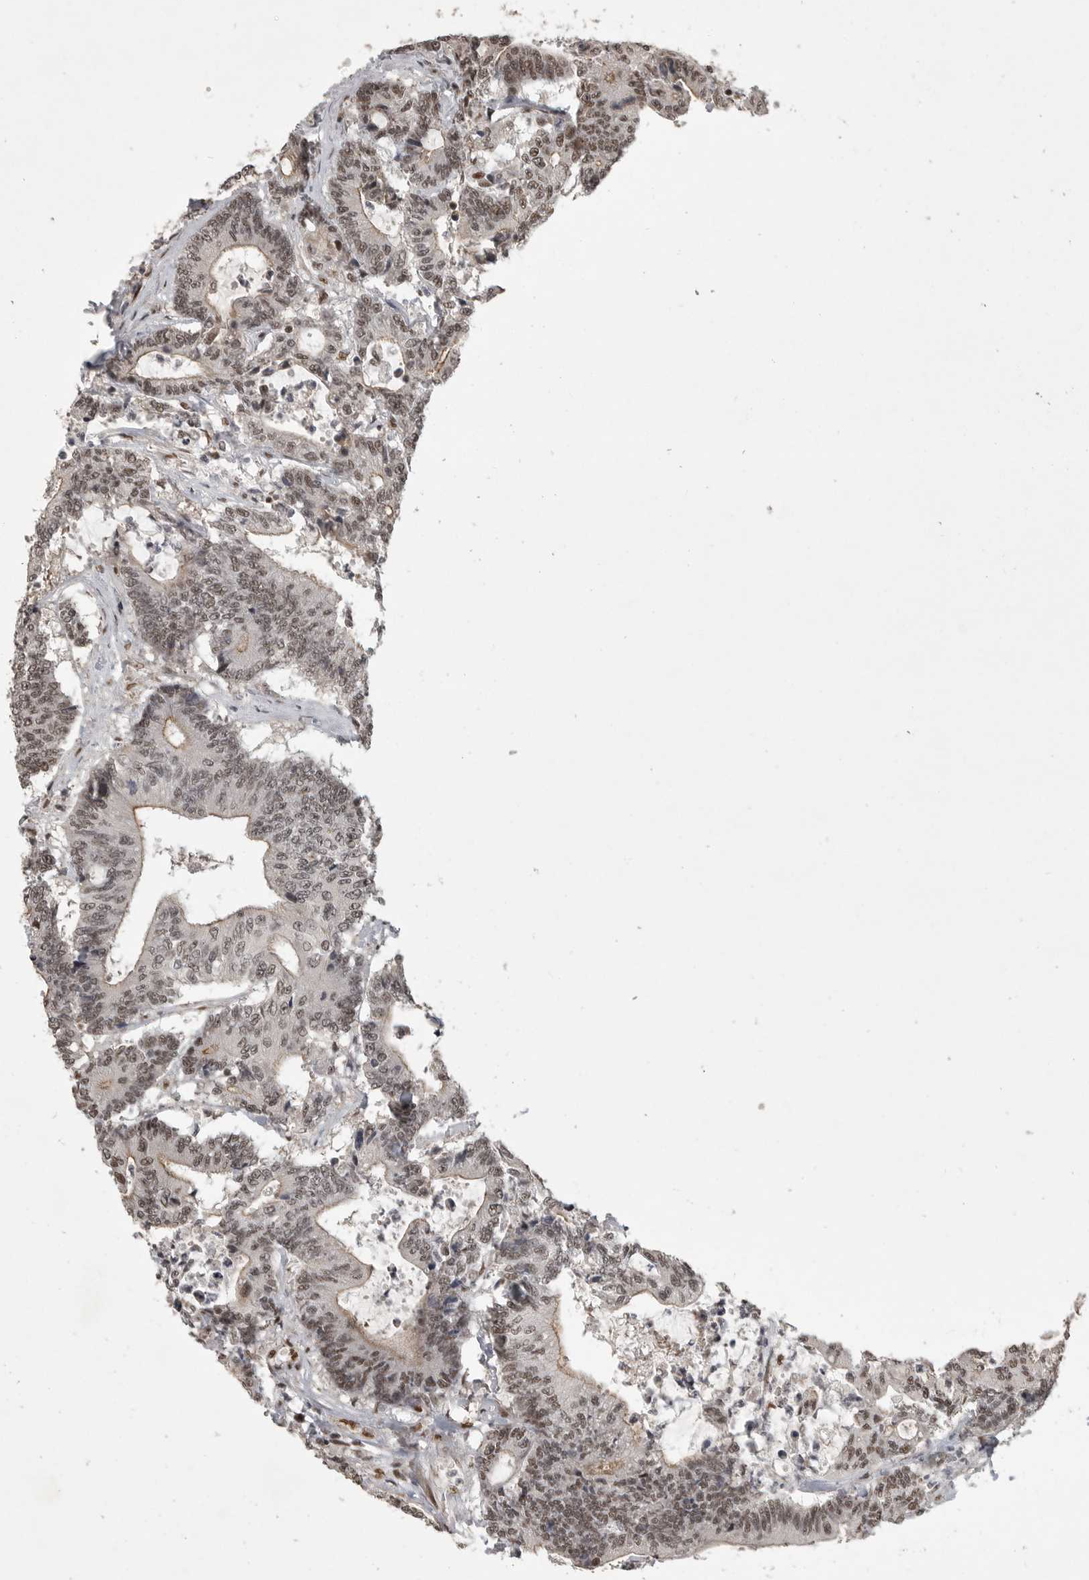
{"staining": {"intensity": "moderate", "quantity": ">75%", "location": "nuclear"}, "tissue": "colorectal cancer", "cell_type": "Tumor cells", "image_type": "cancer", "snomed": [{"axis": "morphology", "description": "Adenocarcinoma, NOS"}, {"axis": "topography", "description": "Colon"}], "caption": "Colorectal cancer (adenocarcinoma) stained with a brown dye exhibits moderate nuclear positive expression in about >75% of tumor cells.", "gene": "CBLL1", "patient": {"sex": "female", "age": 84}}